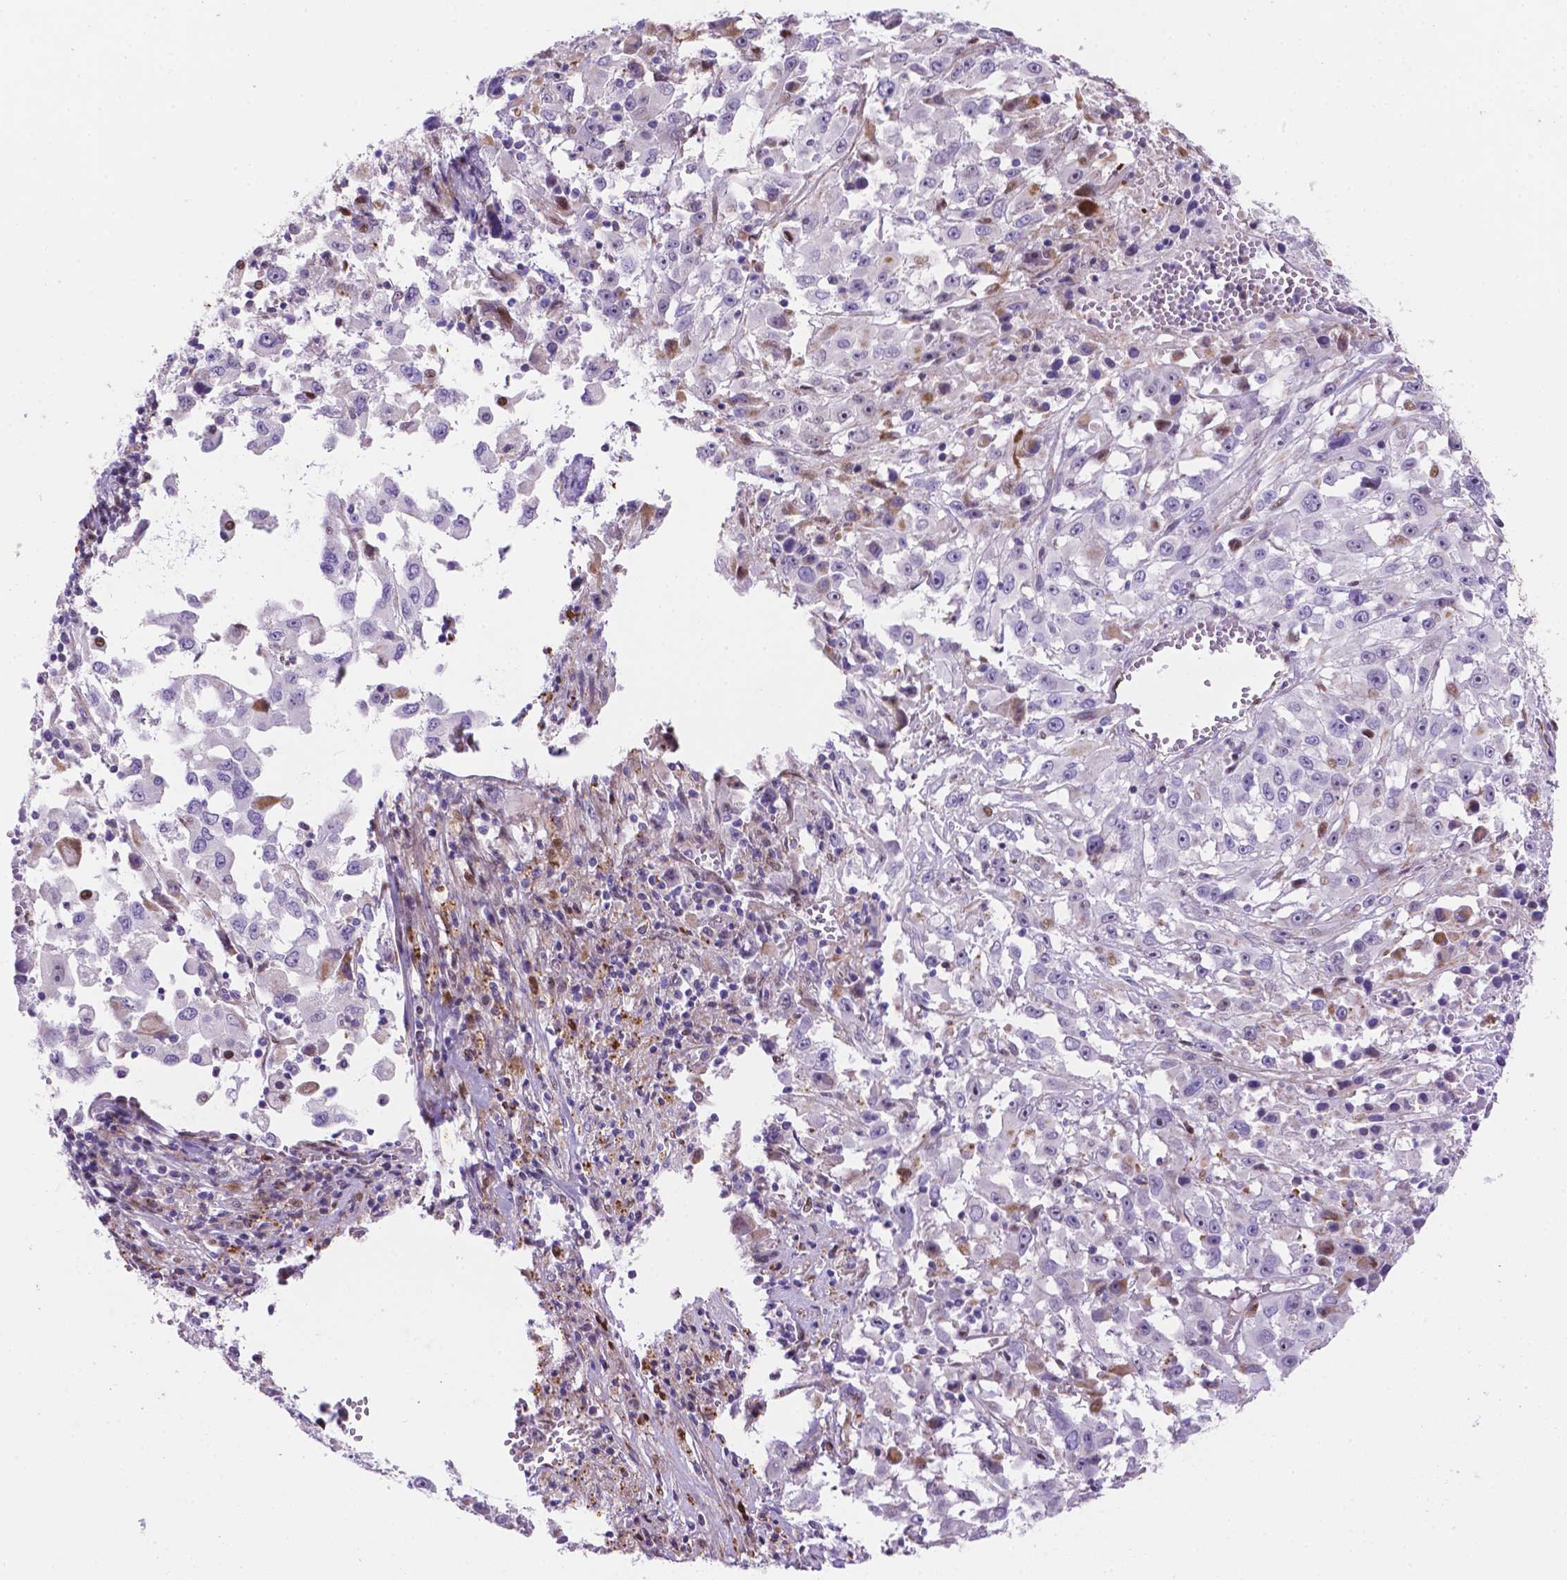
{"staining": {"intensity": "moderate", "quantity": "<25%", "location": "nuclear"}, "tissue": "melanoma", "cell_type": "Tumor cells", "image_type": "cancer", "snomed": [{"axis": "morphology", "description": "Malignant melanoma, Metastatic site"}, {"axis": "topography", "description": "Soft tissue"}], "caption": "IHC of malignant melanoma (metastatic site) reveals low levels of moderate nuclear positivity in approximately <25% of tumor cells. The protein of interest is stained brown, and the nuclei are stained in blue (DAB IHC with brightfield microscopy, high magnification).", "gene": "TM4SF20", "patient": {"sex": "male", "age": 50}}